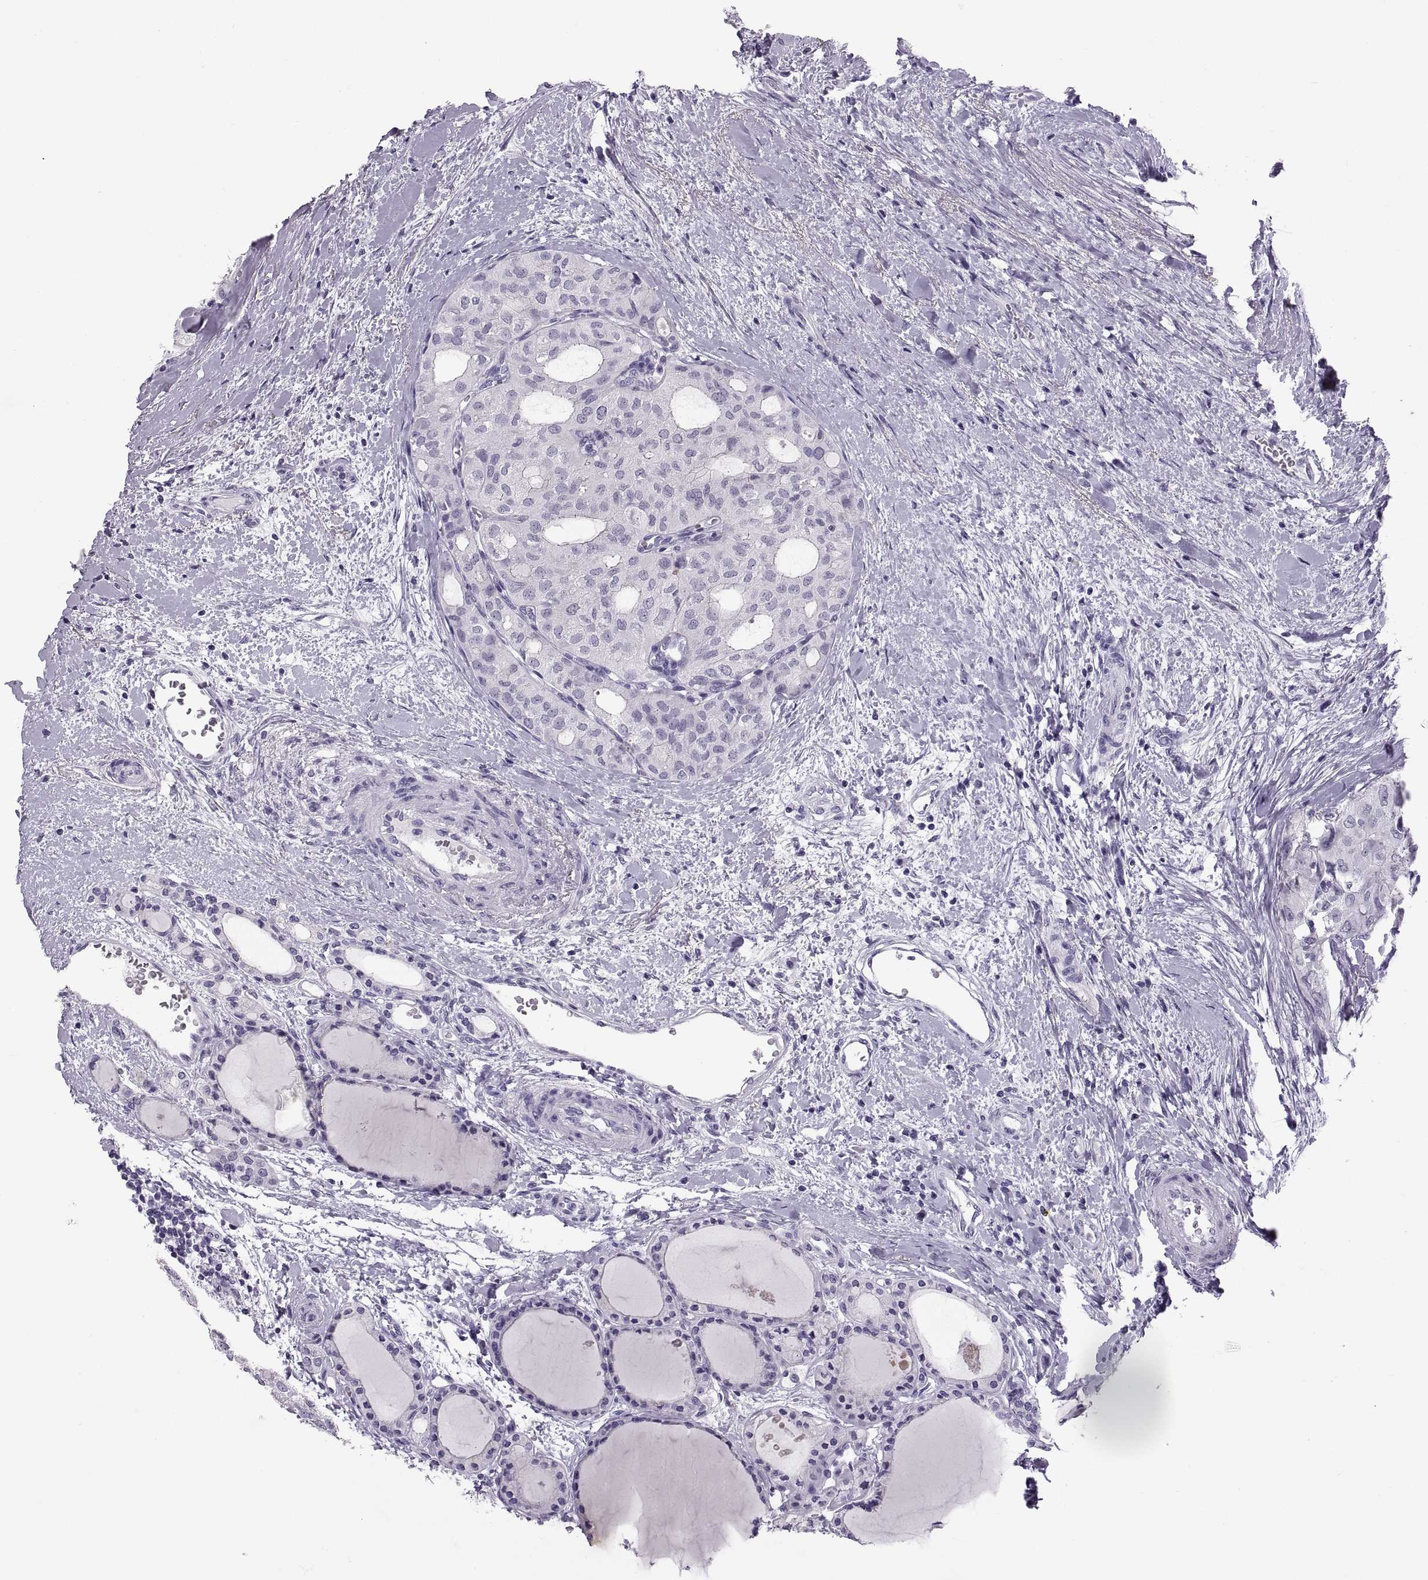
{"staining": {"intensity": "negative", "quantity": "none", "location": "none"}, "tissue": "thyroid cancer", "cell_type": "Tumor cells", "image_type": "cancer", "snomed": [{"axis": "morphology", "description": "Follicular adenoma carcinoma, NOS"}, {"axis": "topography", "description": "Thyroid gland"}], "caption": "Follicular adenoma carcinoma (thyroid) stained for a protein using IHC reveals no positivity tumor cells.", "gene": "QRICH2", "patient": {"sex": "male", "age": 75}}